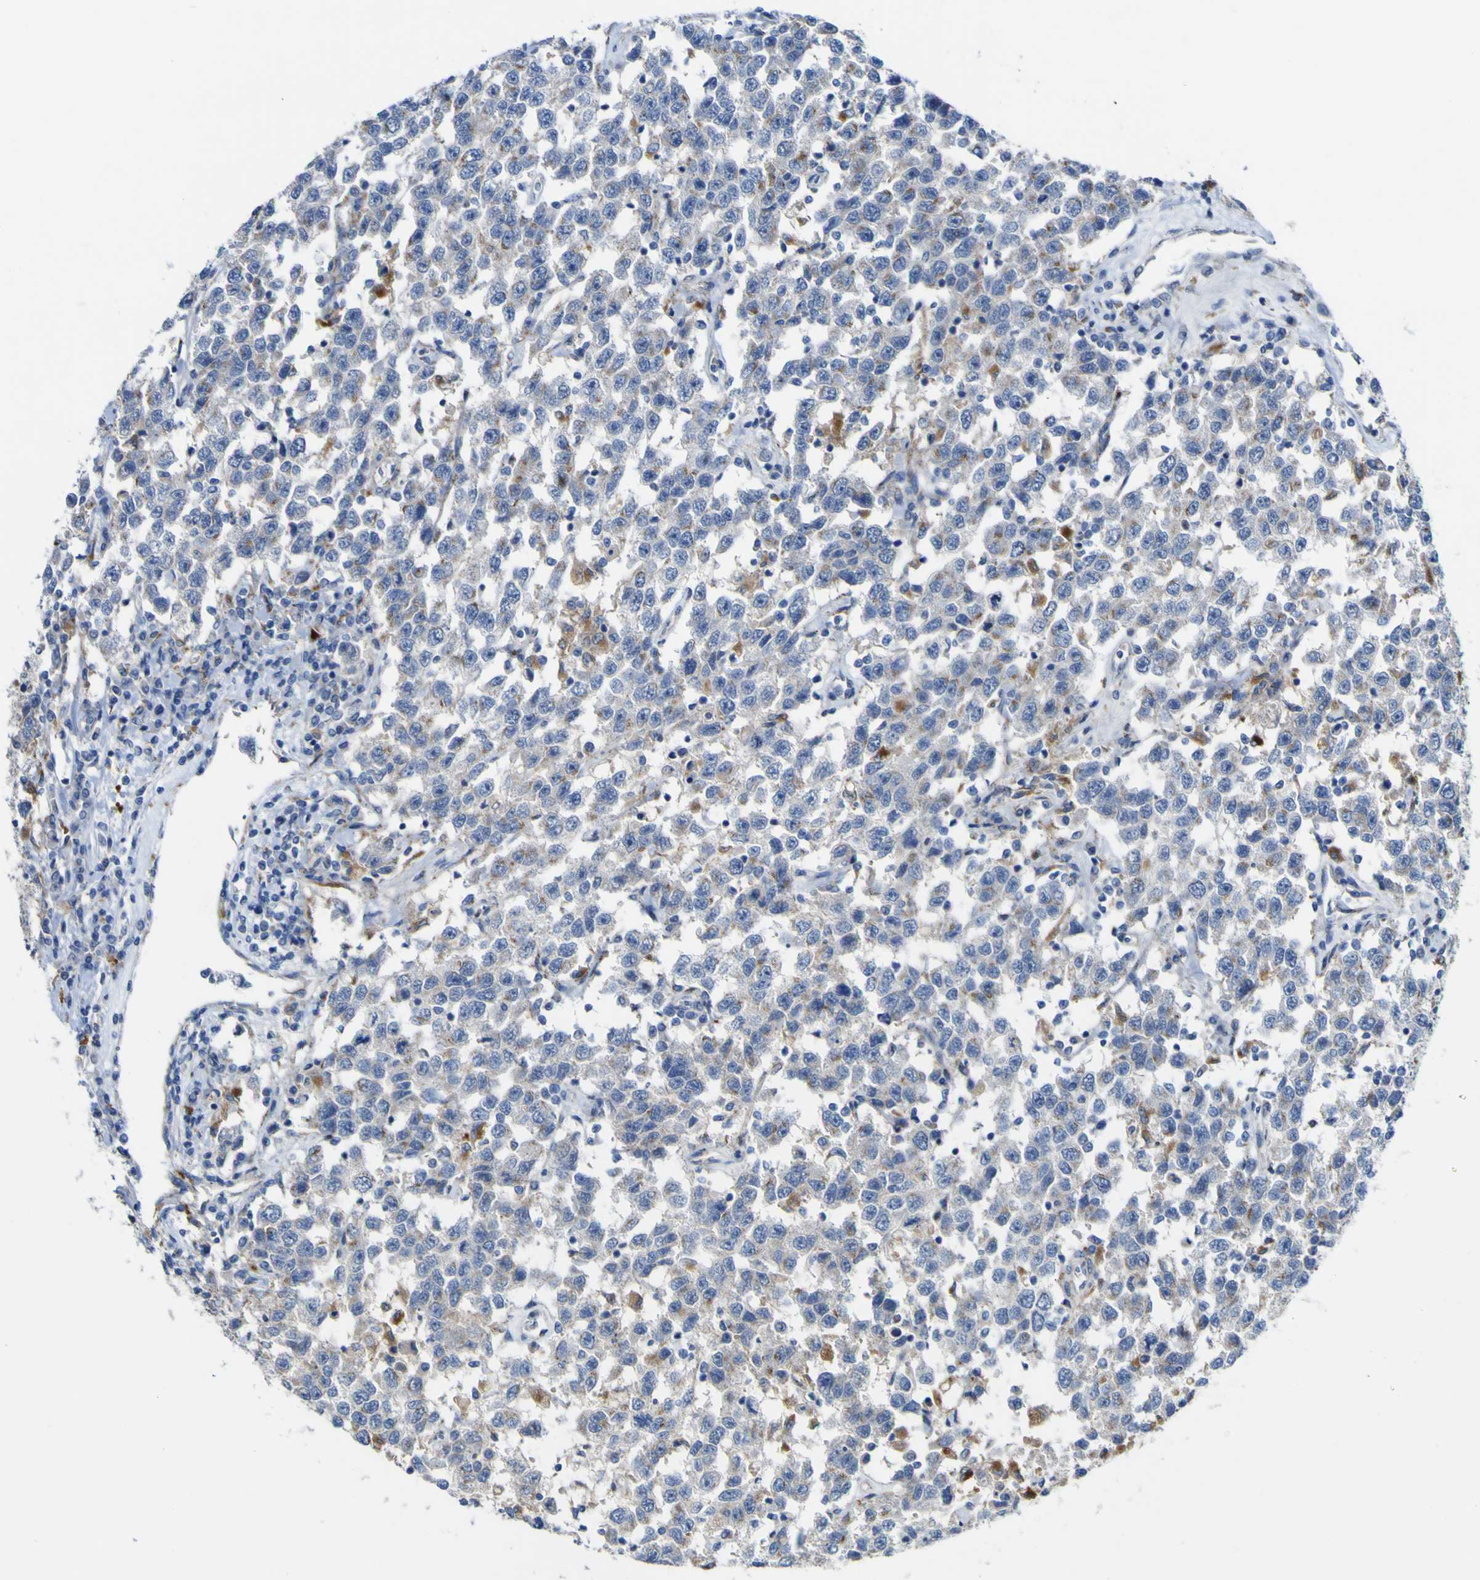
{"staining": {"intensity": "moderate", "quantity": "<25%", "location": "cytoplasmic/membranous"}, "tissue": "testis cancer", "cell_type": "Tumor cells", "image_type": "cancer", "snomed": [{"axis": "morphology", "description": "Seminoma, NOS"}, {"axis": "topography", "description": "Testis"}], "caption": "Immunohistochemical staining of human testis cancer reveals low levels of moderate cytoplasmic/membranous protein expression in about <25% of tumor cells.", "gene": "PTPRF", "patient": {"sex": "male", "age": 41}}